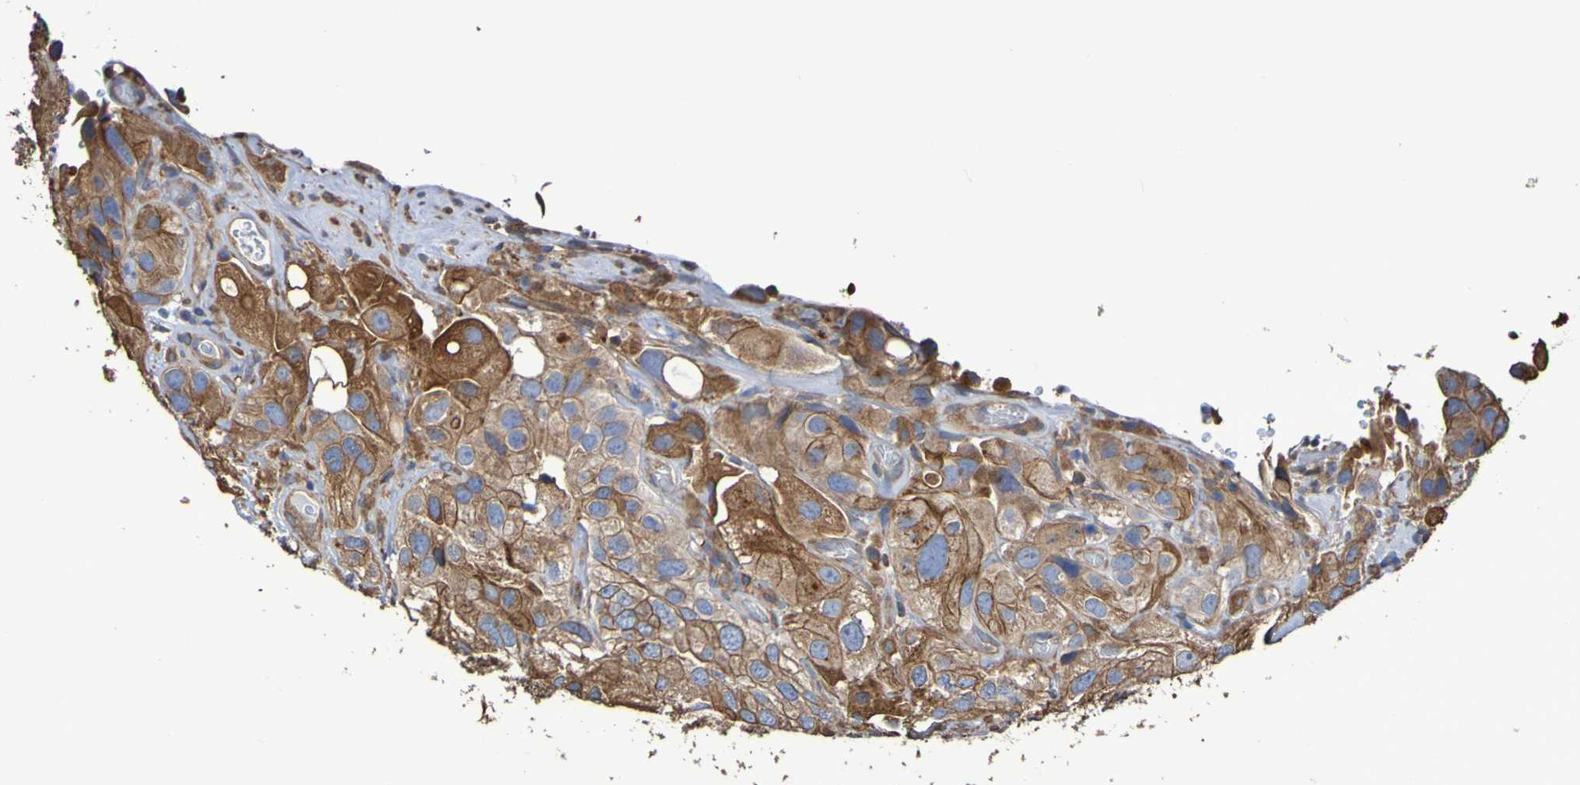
{"staining": {"intensity": "moderate", "quantity": ">75%", "location": "cytoplasmic/membranous"}, "tissue": "urothelial cancer", "cell_type": "Tumor cells", "image_type": "cancer", "snomed": [{"axis": "morphology", "description": "Urothelial carcinoma, High grade"}, {"axis": "topography", "description": "Urinary bladder"}], "caption": "High-magnification brightfield microscopy of urothelial carcinoma (high-grade) stained with DAB (brown) and counterstained with hematoxylin (blue). tumor cells exhibit moderate cytoplasmic/membranous staining is seen in about>75% of cells.", "gene": "RAB11A", "patient": {"sex": "female", "age": 64}}